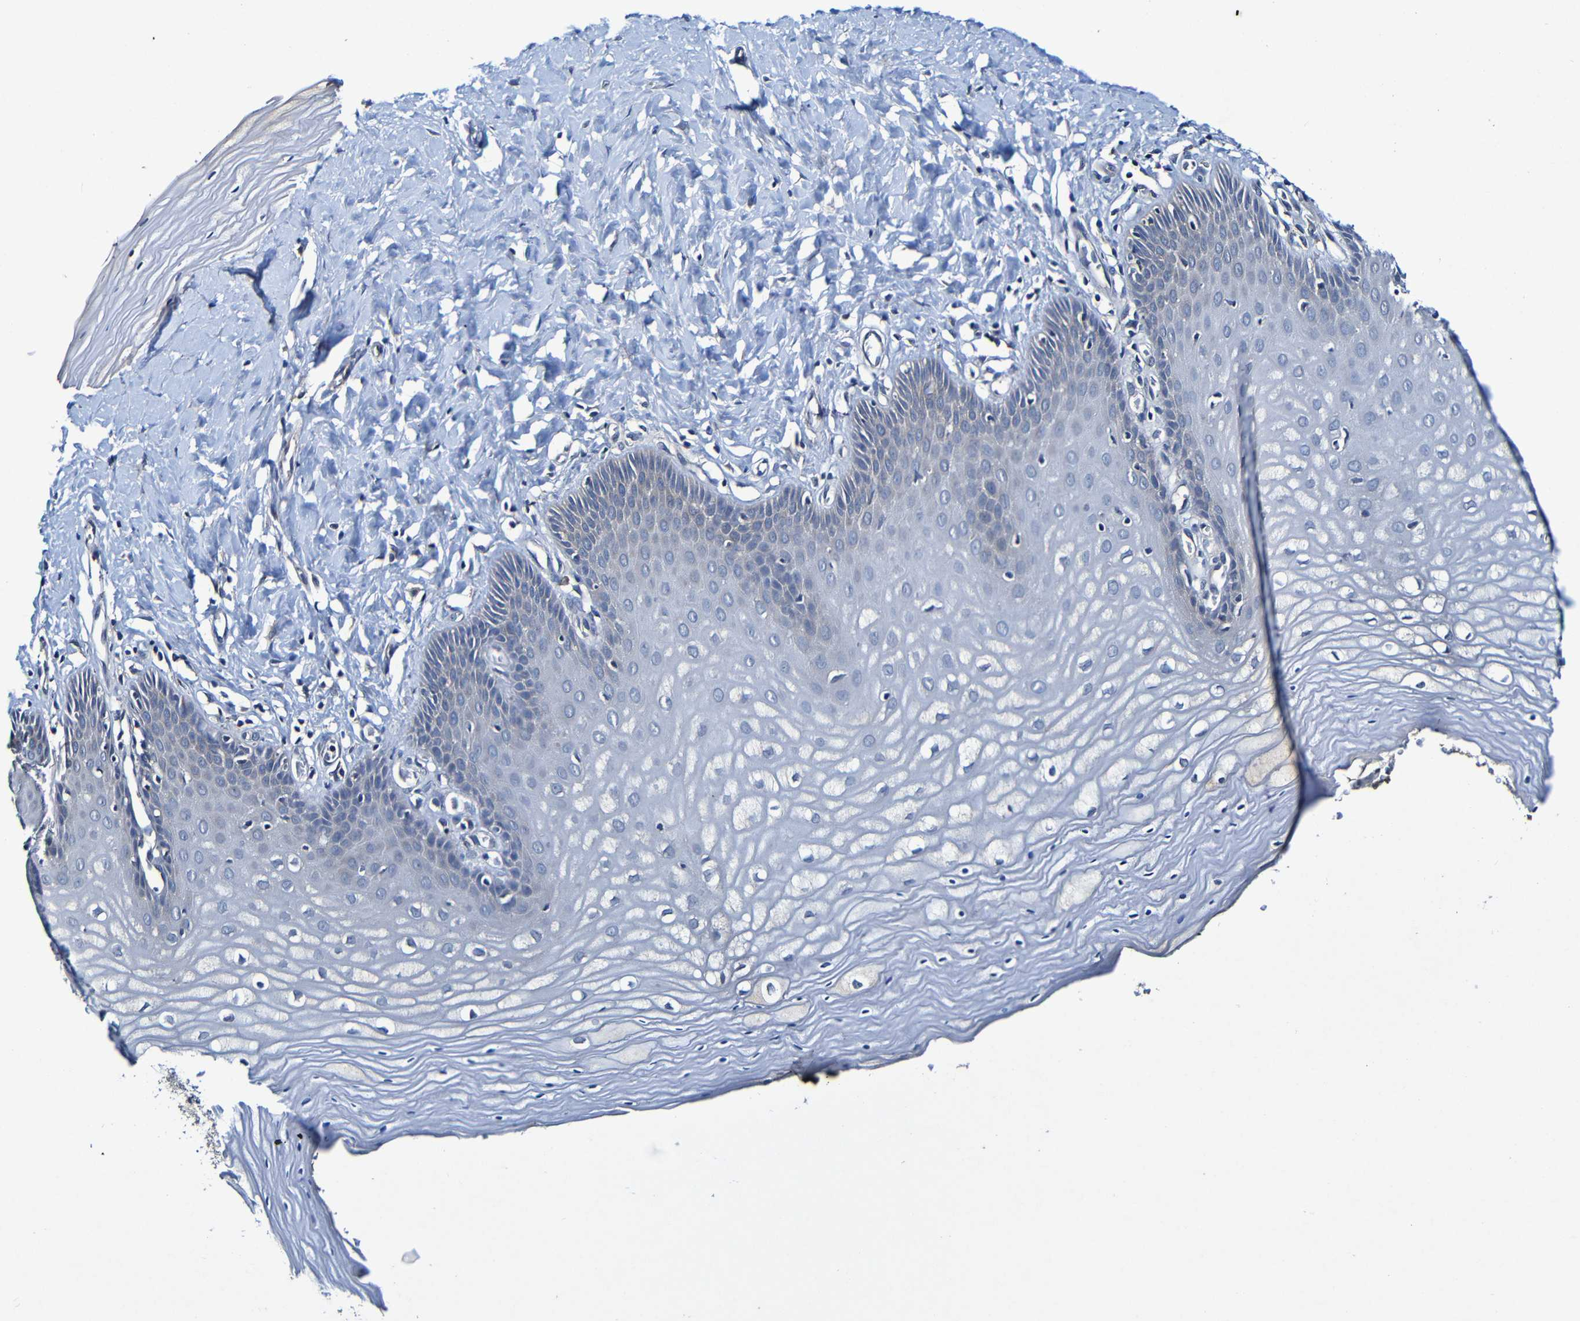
{"staining": {"intensity": "negative", "quantity": "none", "location": "none"}, "tissue": "cervix", "cell_type": "Glandular cells", "image_type": "normal", "snomed": [{"axis": "morphology", "description": "Normal tissue, NOS"}, {"axis": "topography", "description": "Cervix"}], "caption": "This is an immunohistochemistry micrograph of normal human cervix. There is no positivity in glandular cells.", "gene": "LRRC70", "patient": {"sex": "female", "age": 55}}